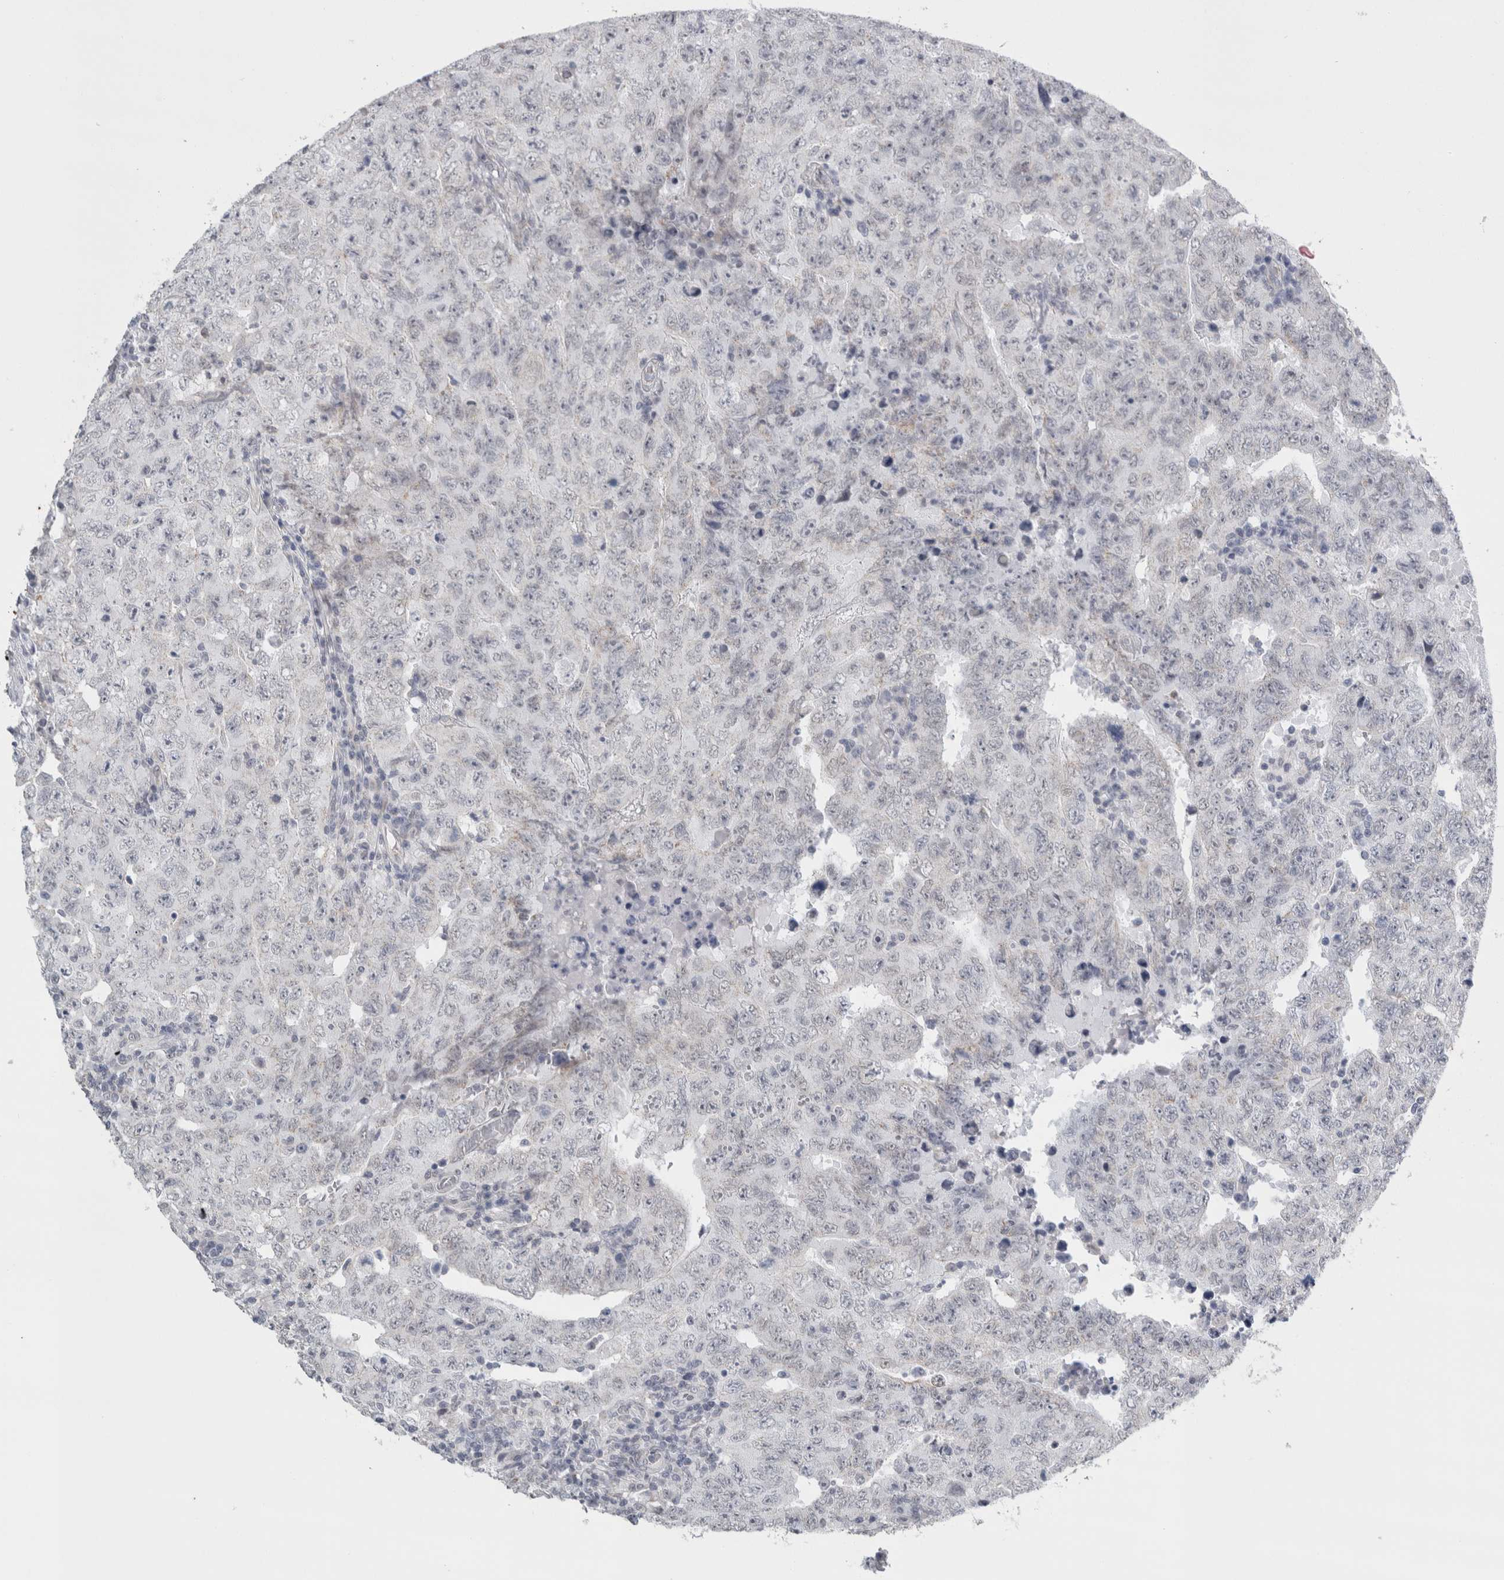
{"staining": {"intensity": "negative", "quantity": "none", "location": "none"}, "tissue": "testis cancer", "cell_type": "Tumor cells", "image_type": "cancer", "snomed": [{"axis": "morphology", "description": "Carcinoma, Embryonal, NOS"}, {"axis": "topography", "description": "Testis"}], "caption": "Testis cancer (embryonal carcinoma) stained for a protein using immunohistochemistry reveals no expression tumor cells.", "gene": "PLIN1", "patient": {"sex": "male", "age": 26}}